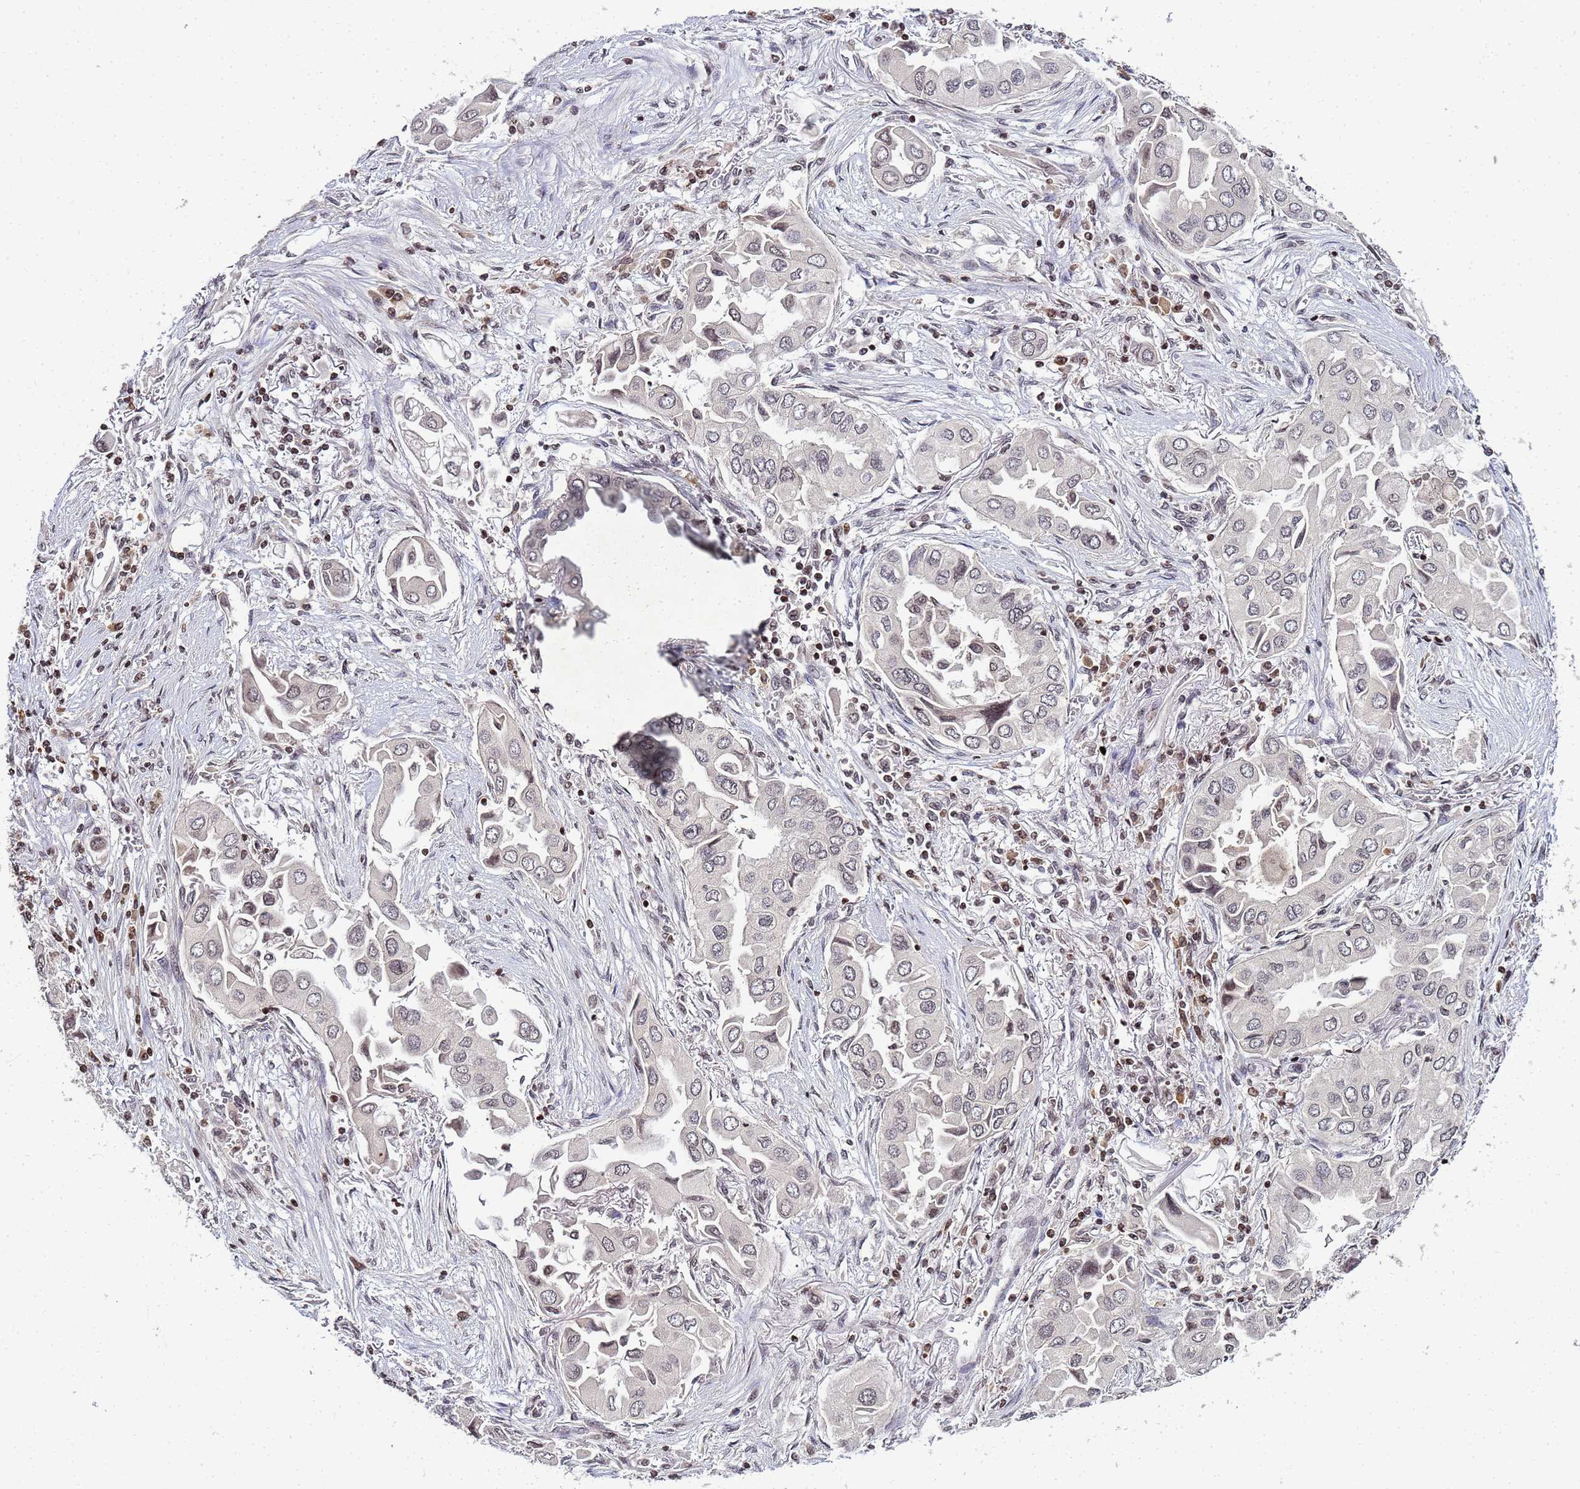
{"staining": {"intensity": "negative", "quantity": "none", "location": "none"}, "tissue": "lung cancer", "cell_type": "Tumor cells", "image_type": "cancer", "snomed": [{"axis": "morphology", "description": "Adenocarcinoma, NOS"}, {"axis": "topography", "description": "Lung"}], "caption": "DAB immunohistochemical staining of human lung cancer (adenocarcinoma) shows no significant staining in tumor cells.", "gene": "FZD4", "patient": {"sex": "female", "age": 76}}